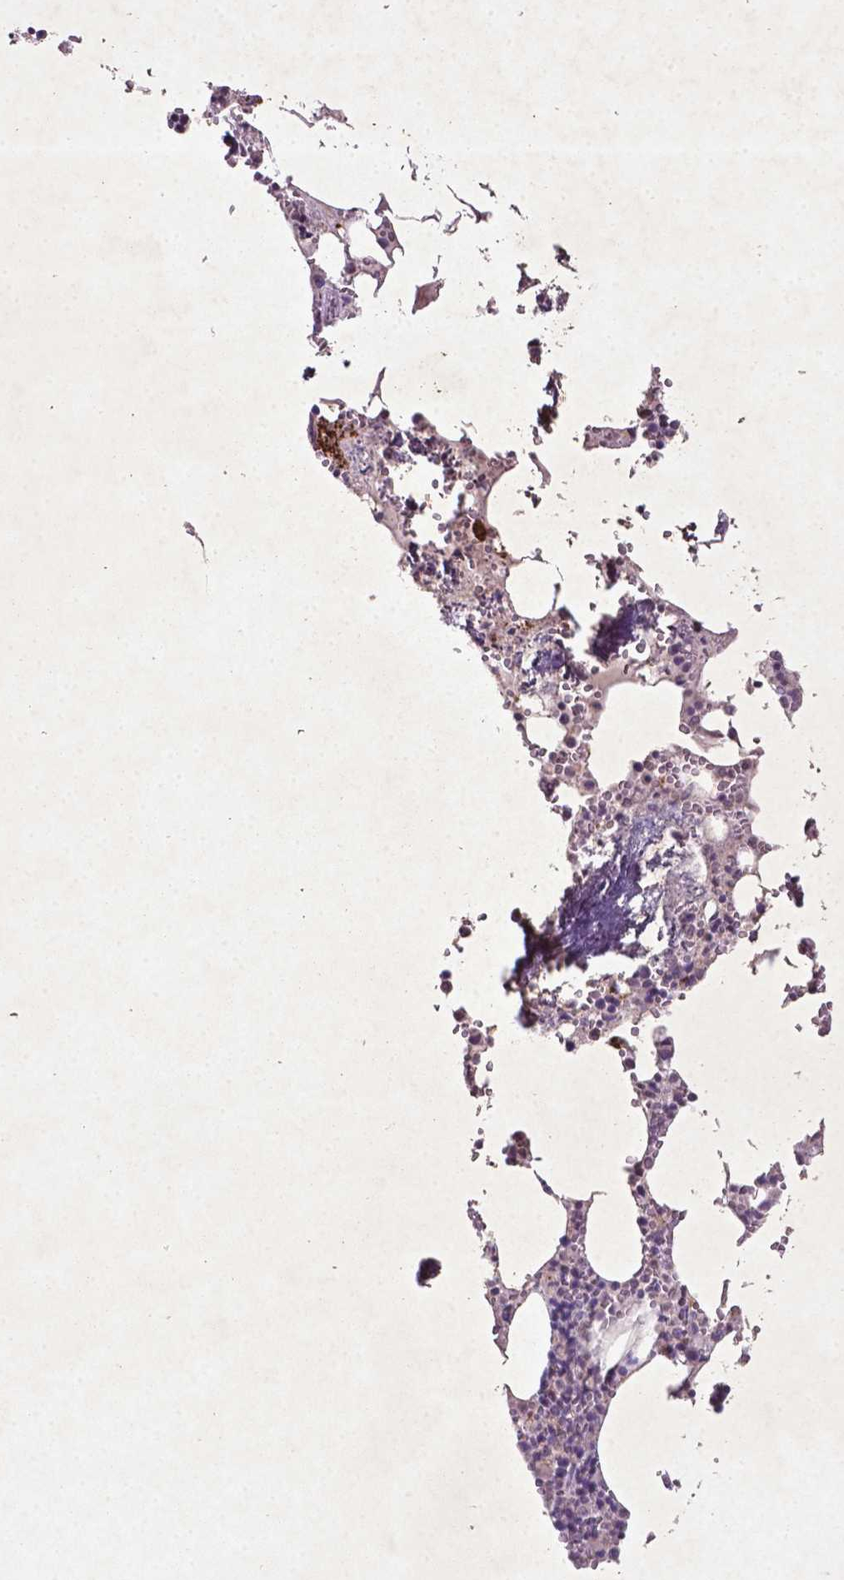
{"staining": {"intensity": "moderate", "quantity": "<25%", "location": "cytoplasmic/membranous"}, "tissue": "bone marrow", "cell_type": "Hematopoietic cells", "image_type": "normal", "snomed": [{"axis": "morphology", "description": "Normal tissue, NOS"}, {"axis": "topography", "description": "Bone marrow"}], "caption": "Protein staining of unremarkable bone marrow shows moderate cytoplasmic/membranous staining in about <25% of hematopoietic cells. The protein of interest is shown in brown color, while the nuclei are stained blue.", "gene": "MTOR", "patient": {"sex": "male", "age": 54}}